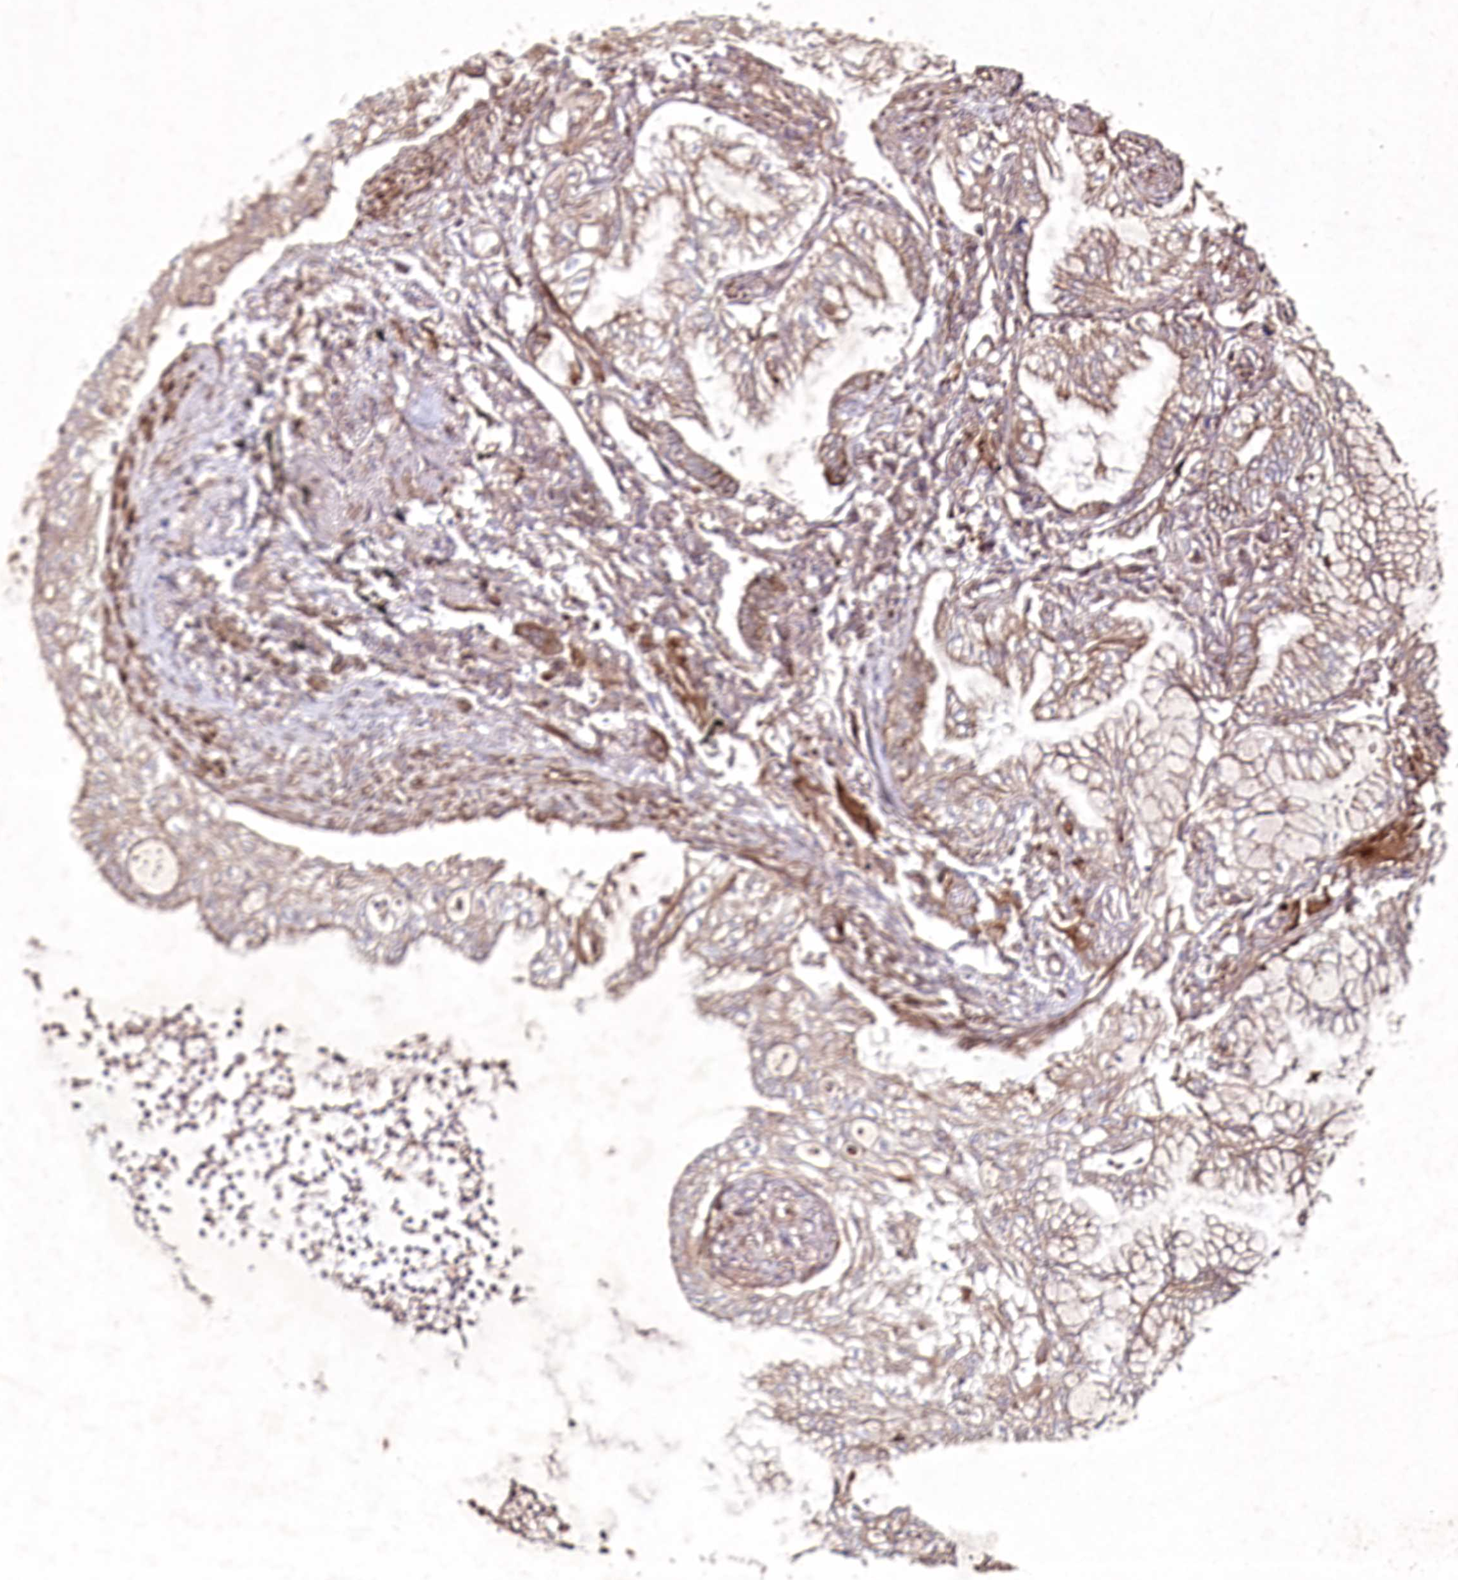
{"staining": {"intensity": "moderate", "quantity": ">75%", "location": "cytoplasmic/membranous"}, "tissue": "lung cancer", "cell_type": "Tumor cells", "image_type": "cancer", "snomed": [{"axis": "morphology", "description": "Adenocarcinoma, NOS"}, {"axis": "topography", "description": "Lung"}], "caption": "Immunohistochemical staining of lung cancer reveals medium levels of moderate cytoplasmic/membranous expression in approximately >75% of tumor cells.", "gene": "PSTK", "patient": {"sex": "female", "age": 70}}